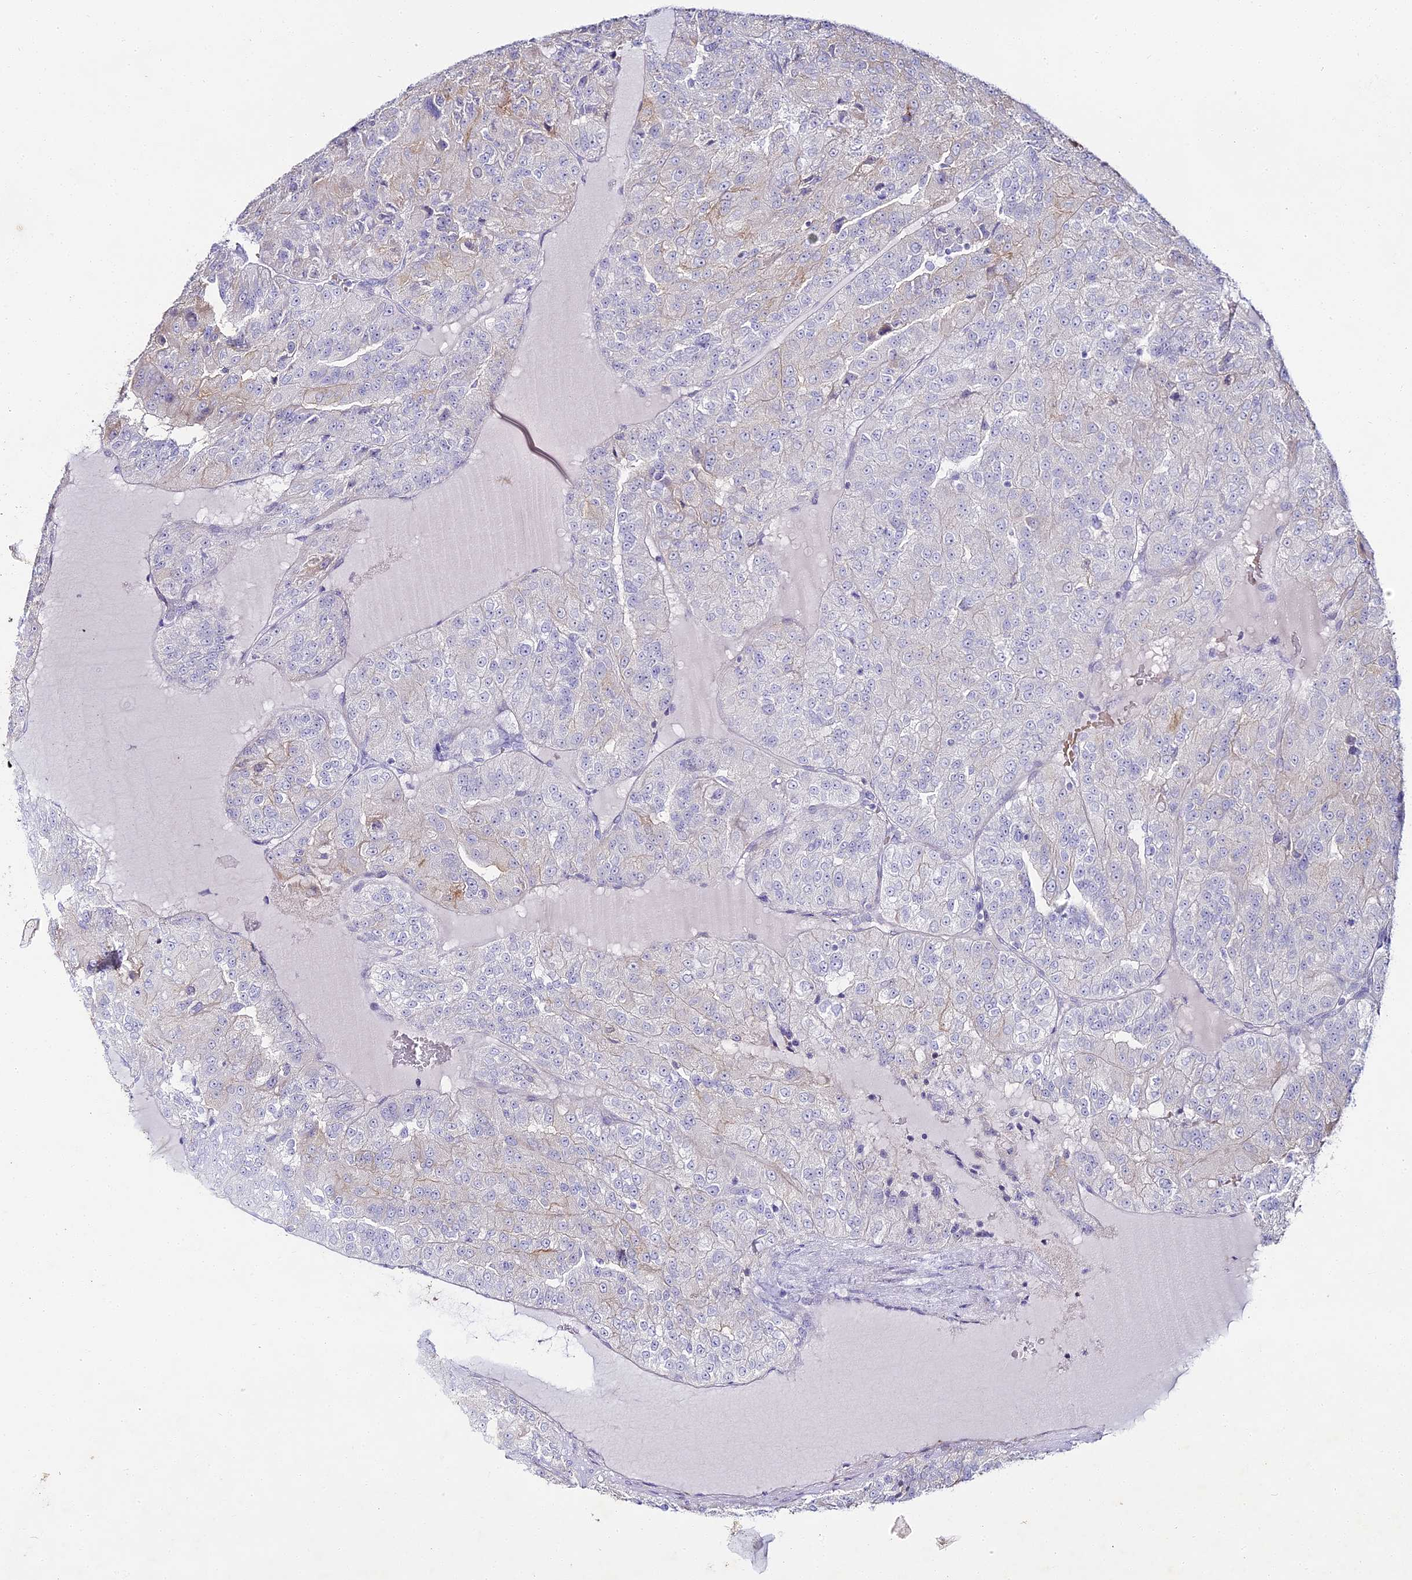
{"staining": {"intensity": "negative", "quantity": "none", "location": "none"}, "tissue": "renal cancer", "cell_type": "Tumor cells", "image_type": "cancer", "snomed": [{"axis": "morphology", "description": "Adenocarcinoma, NOS"}, {"axis": "topography", "description": "Kidney"}], "caption": "This is an IHC micrograph of human renal cancer (adenocarcinoma). There is no expression in tumor cells.", "gene": "ALPG", "patient": {"sex": "female", "age": 63}}